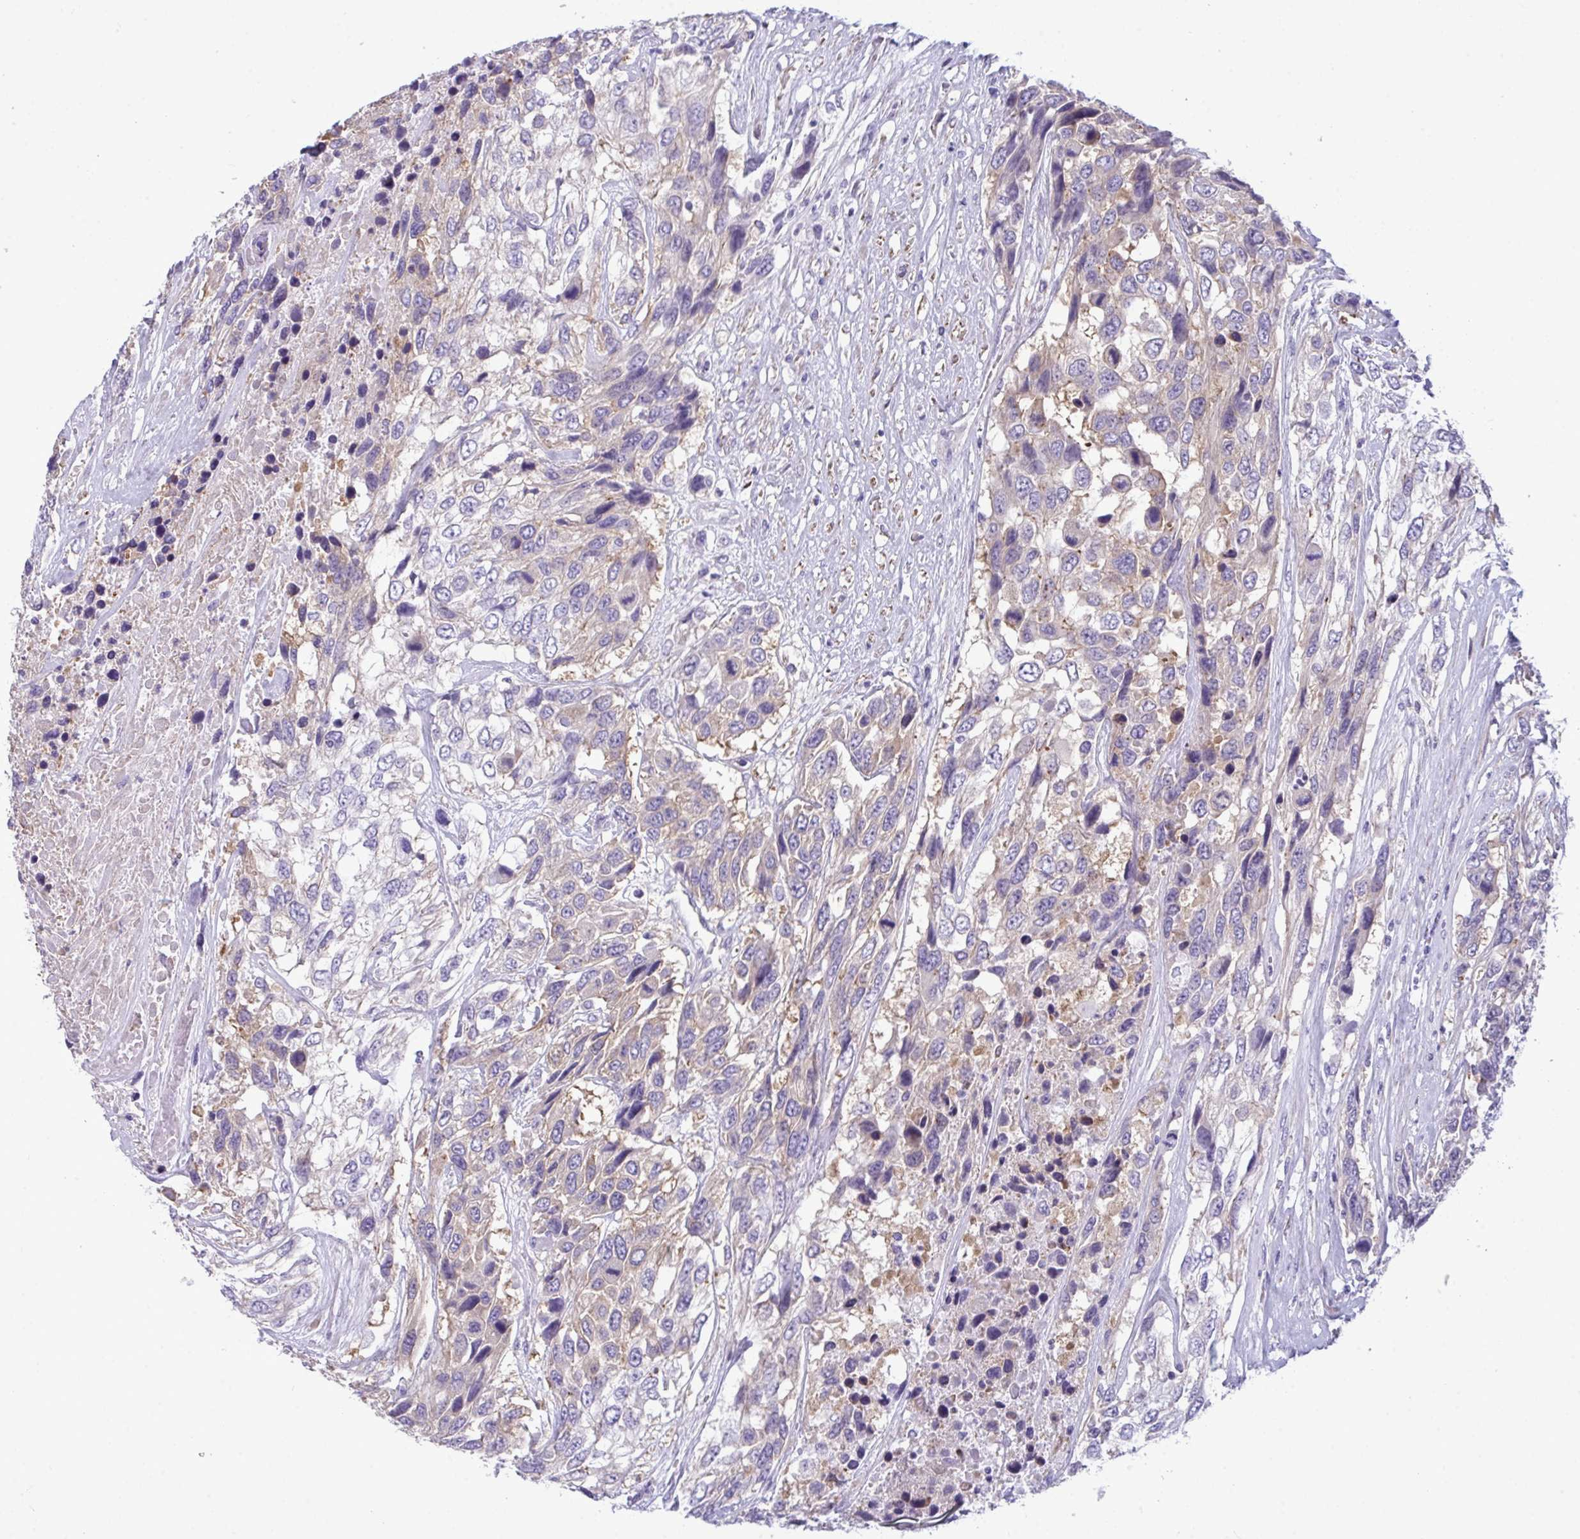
{"staining": {"intensity": "negative", "quantity": "none", "location": "none"}, "tissue": "urothelial cancer", "cell_type": "Tumor cells", "image_type": "cancer", "snomed": [{"axis": "morphology", "description": "Urothelial carcinoma, High grade"}, {"axis": "topography", "description": "Urinary bladder"}], "caption": "There is no significant expression in tumor cells of urothelial cancer. The staining is performed using DAB (3,3'-diaminobenzidine) brown chromogen with nuclei counter-stained in using hematoxylin.", "gene": "MYH10", "patient": {"sex": "female", "age": 70}}